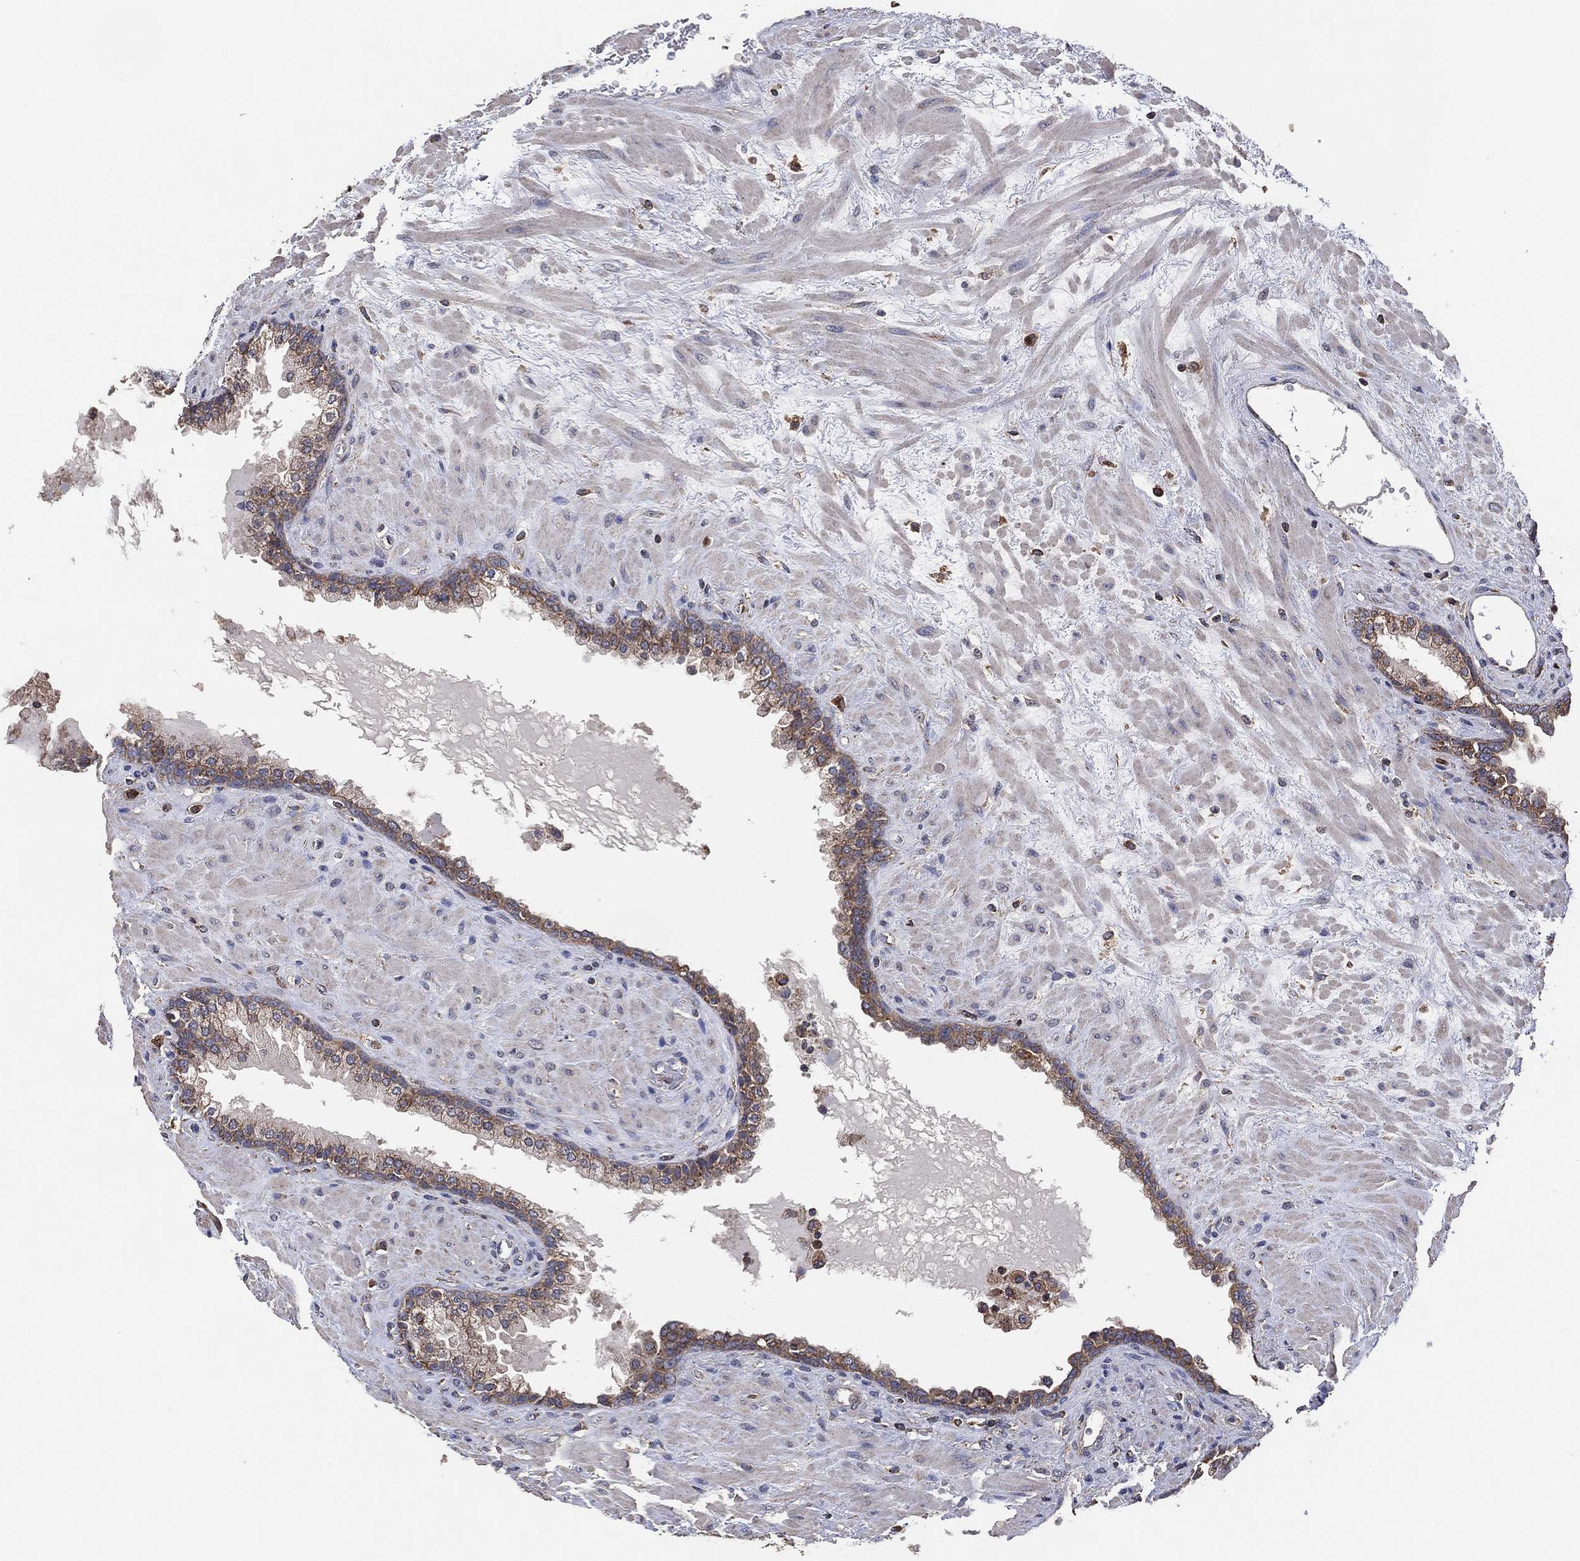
{"staining": {"intensity": "moderate", "quantity": "<25%", "location": "cytoplasmic/membranous"}, "tissue": "prostate", "cell_type": "Glandular cells", "image_type": "normal", "snomed": [{"axis": "morphology", "description": "Normal tissue, NOS"}, {"axis": "topography", "description": "Prostate"}], "caption": "IHC of benign prostate reveals low levels of moderate cytoplasmic/membranous staining in about <25% of glandular cells.", "gene": "LIMD1", "patient": {"sex": "male", "age": 63}}